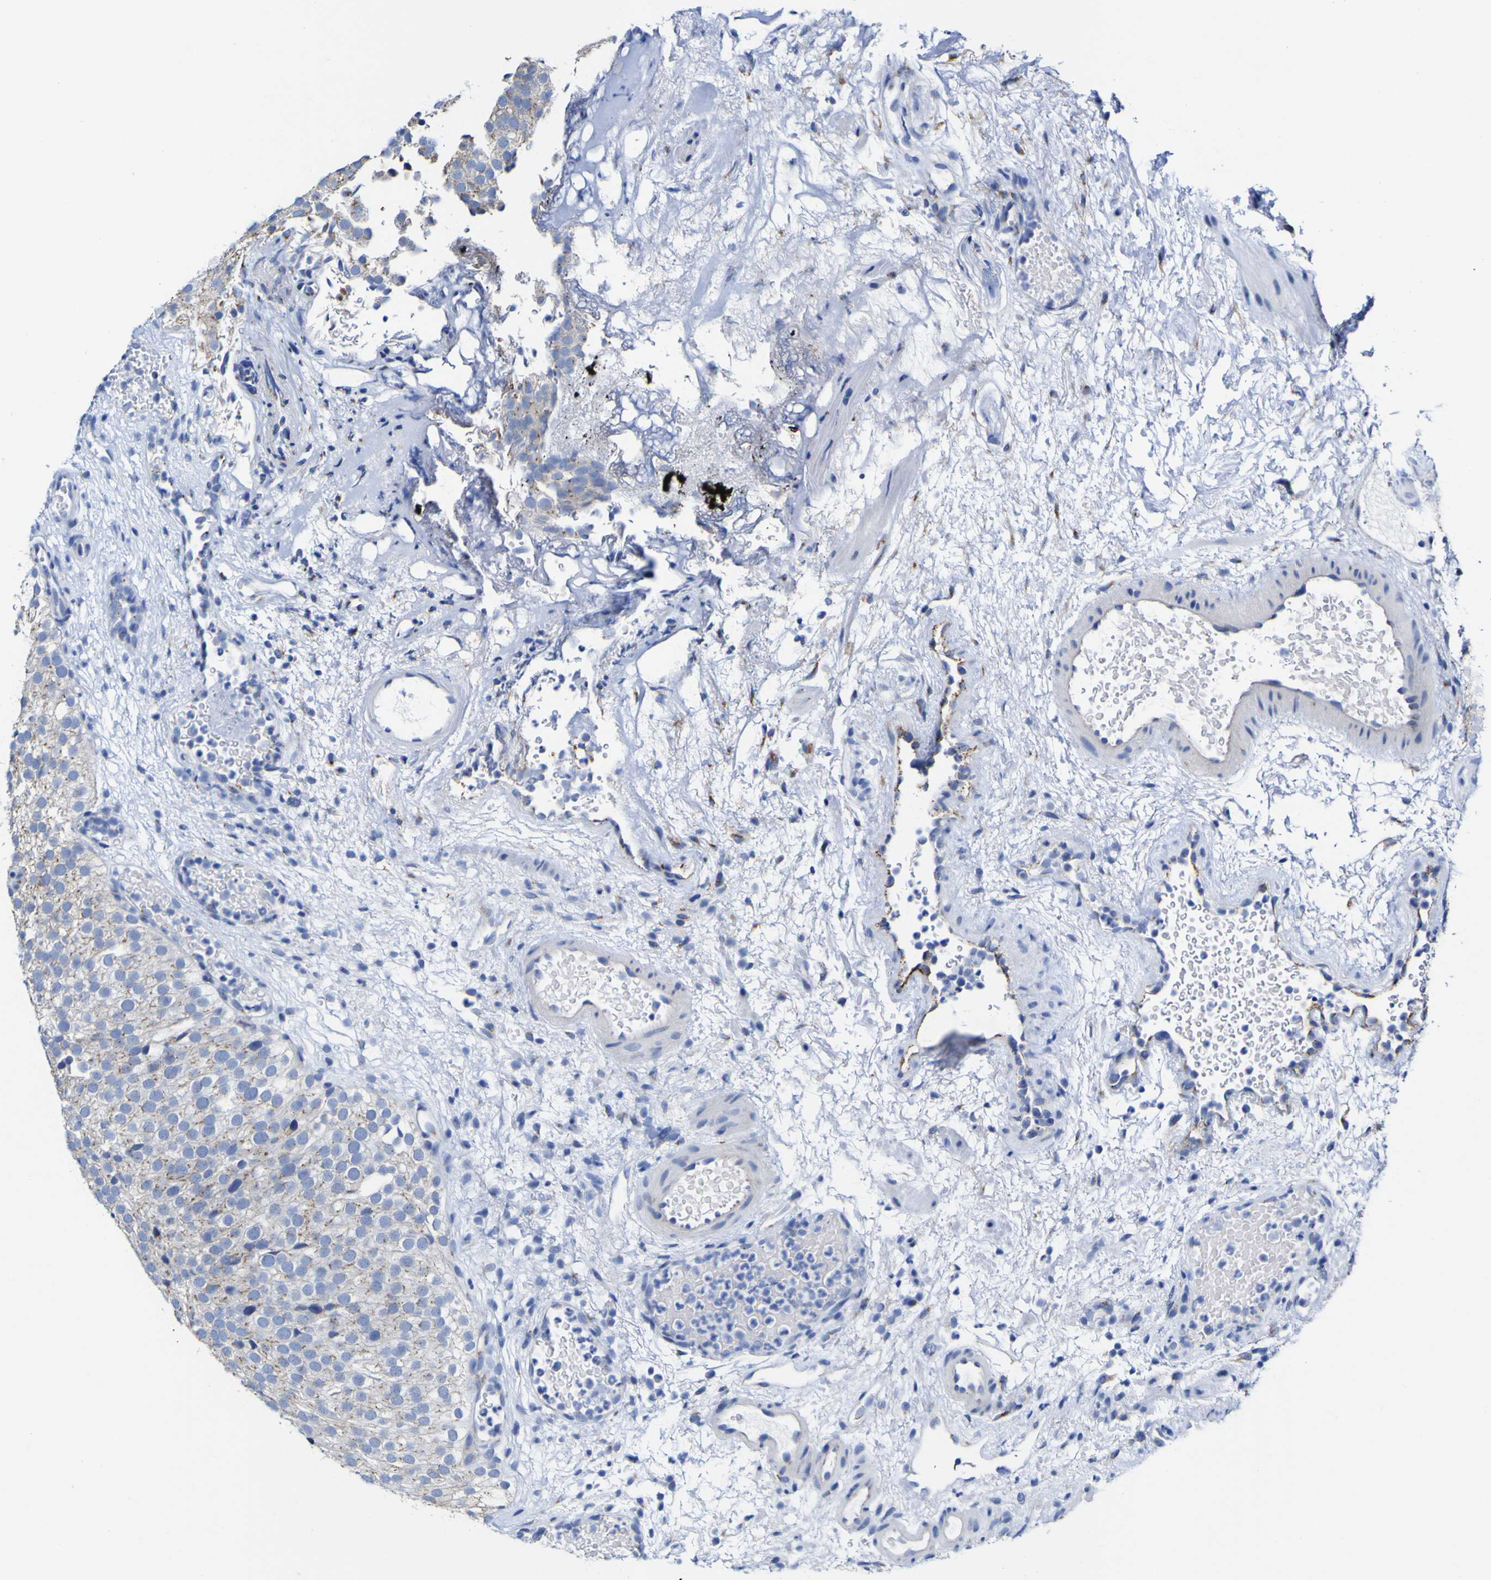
{"staining": {"intensity": "weak", "quantity": "<25%", "location": "cytoplasmic/membranous"}, "tissue": "urothelial cancer", "cell_type": "Tumor cells", "image_type": "cancer", "snomed": [{"axis": "morphology", "description": "Urothelial carcinoma, Low grade"}, {"axis": "topography", "description": "Urinary bladder"}], "caption": "Urothelial cancer stained for a protein using immunohistochemistry demonstrates no staining tumor cells.", "gene": "GOLM1", "patient": {"sex": "male", "age": 78}}